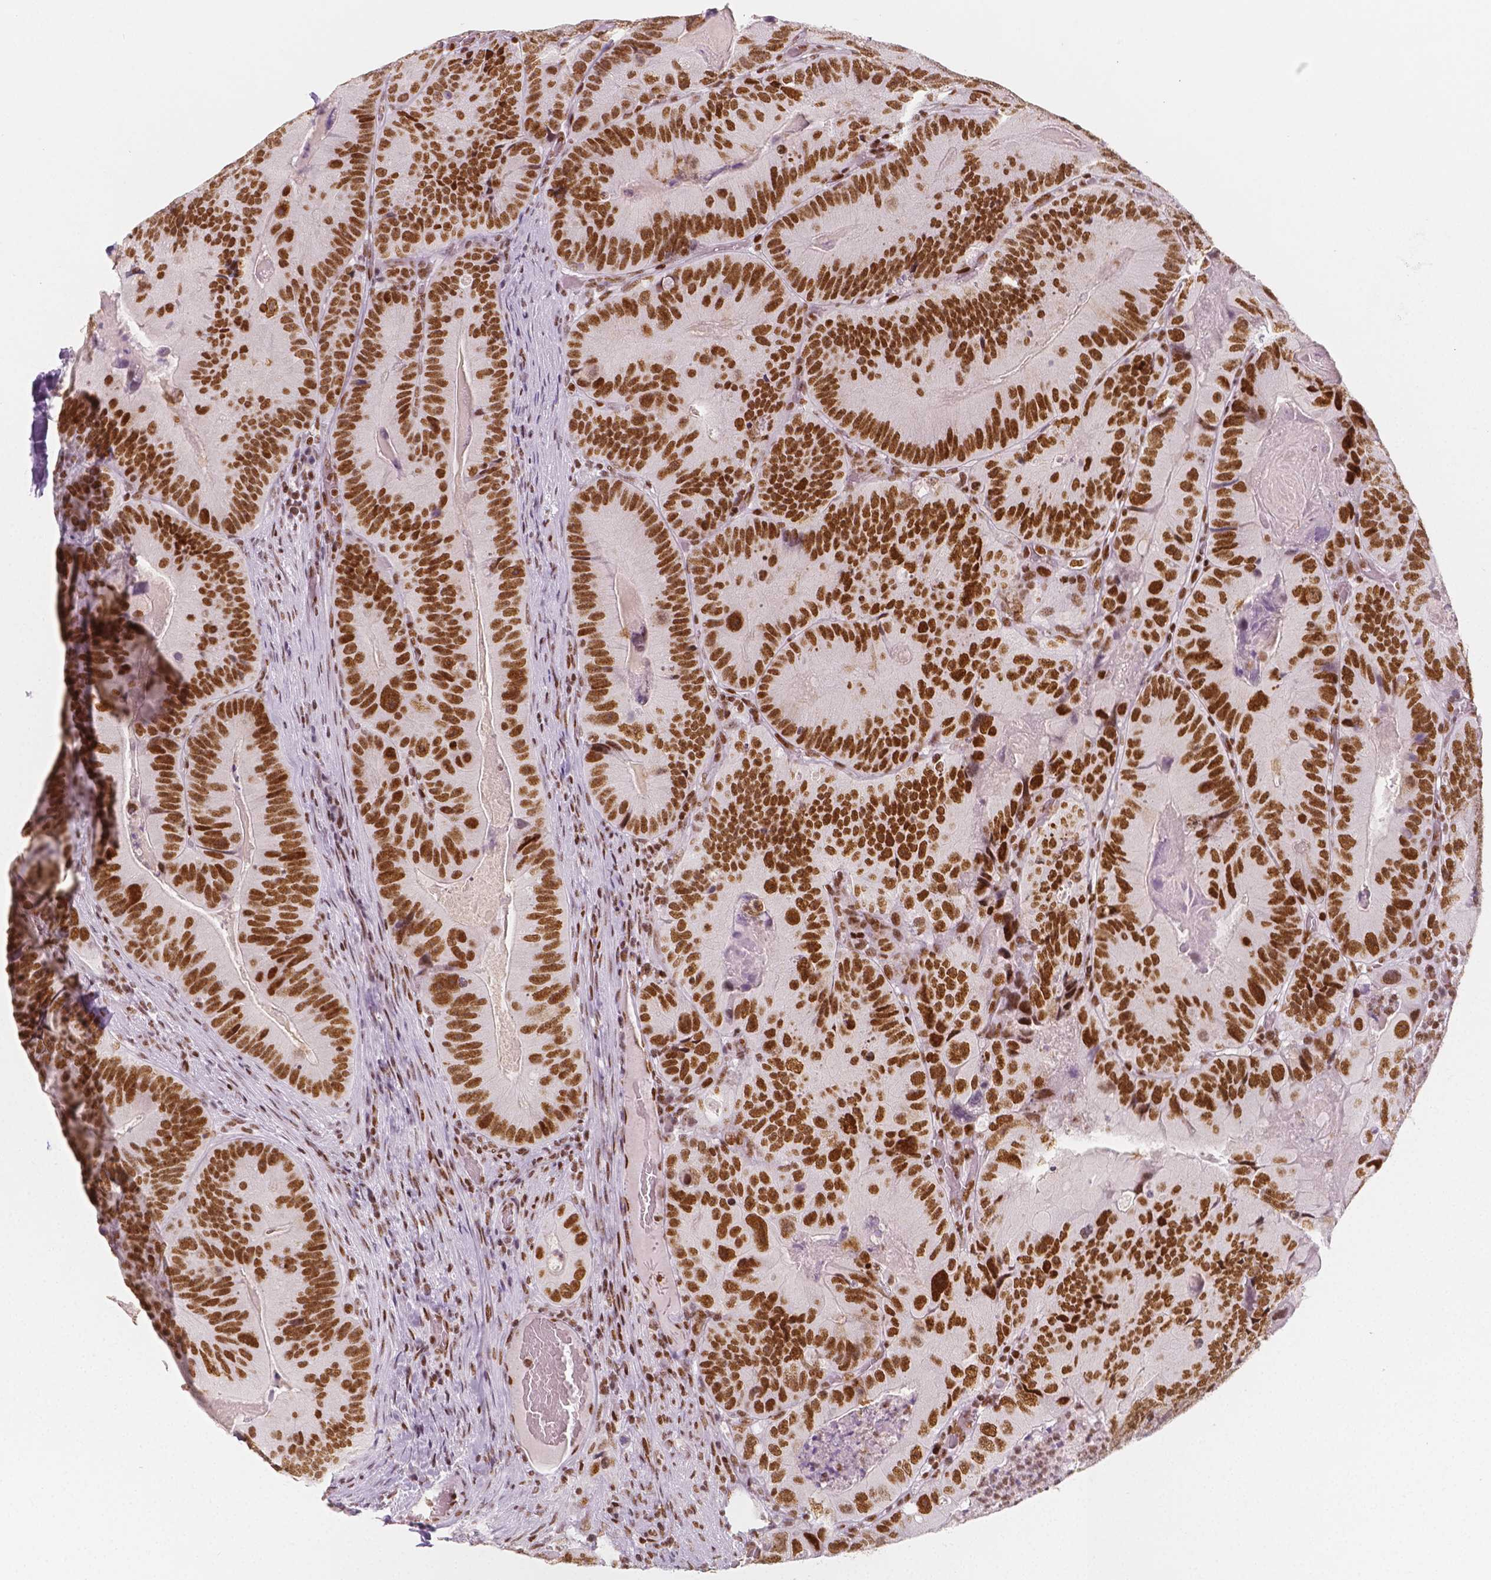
{"staining": {"intensity": "strong", "quantity": ">75%", "location": "nuclear"}, "tissue": "colorectal cancer", "cell_type": "Tumor cells", "image_type": "cancer", "snomed": [{"axis": "morphology", "description": "Adenocarcinoma, NOS"}, {"axis": "topography", "description": "Colon"}], "caption": "Immunohistochemical staining of colorectal cancer (adenocarcinoma) demonstrates high levels of strong nuclear protein staining in approximately >75% of tumor cells. The staining was performed using DAB (3,3'-diaminobenzidine) to visualize the protein expression in brown, while the nuclei were stained in blue with hematoxylin (Magnification: 20x).", "gene": "HDAC1", "patient": {"sex": "female", "age": 86}}